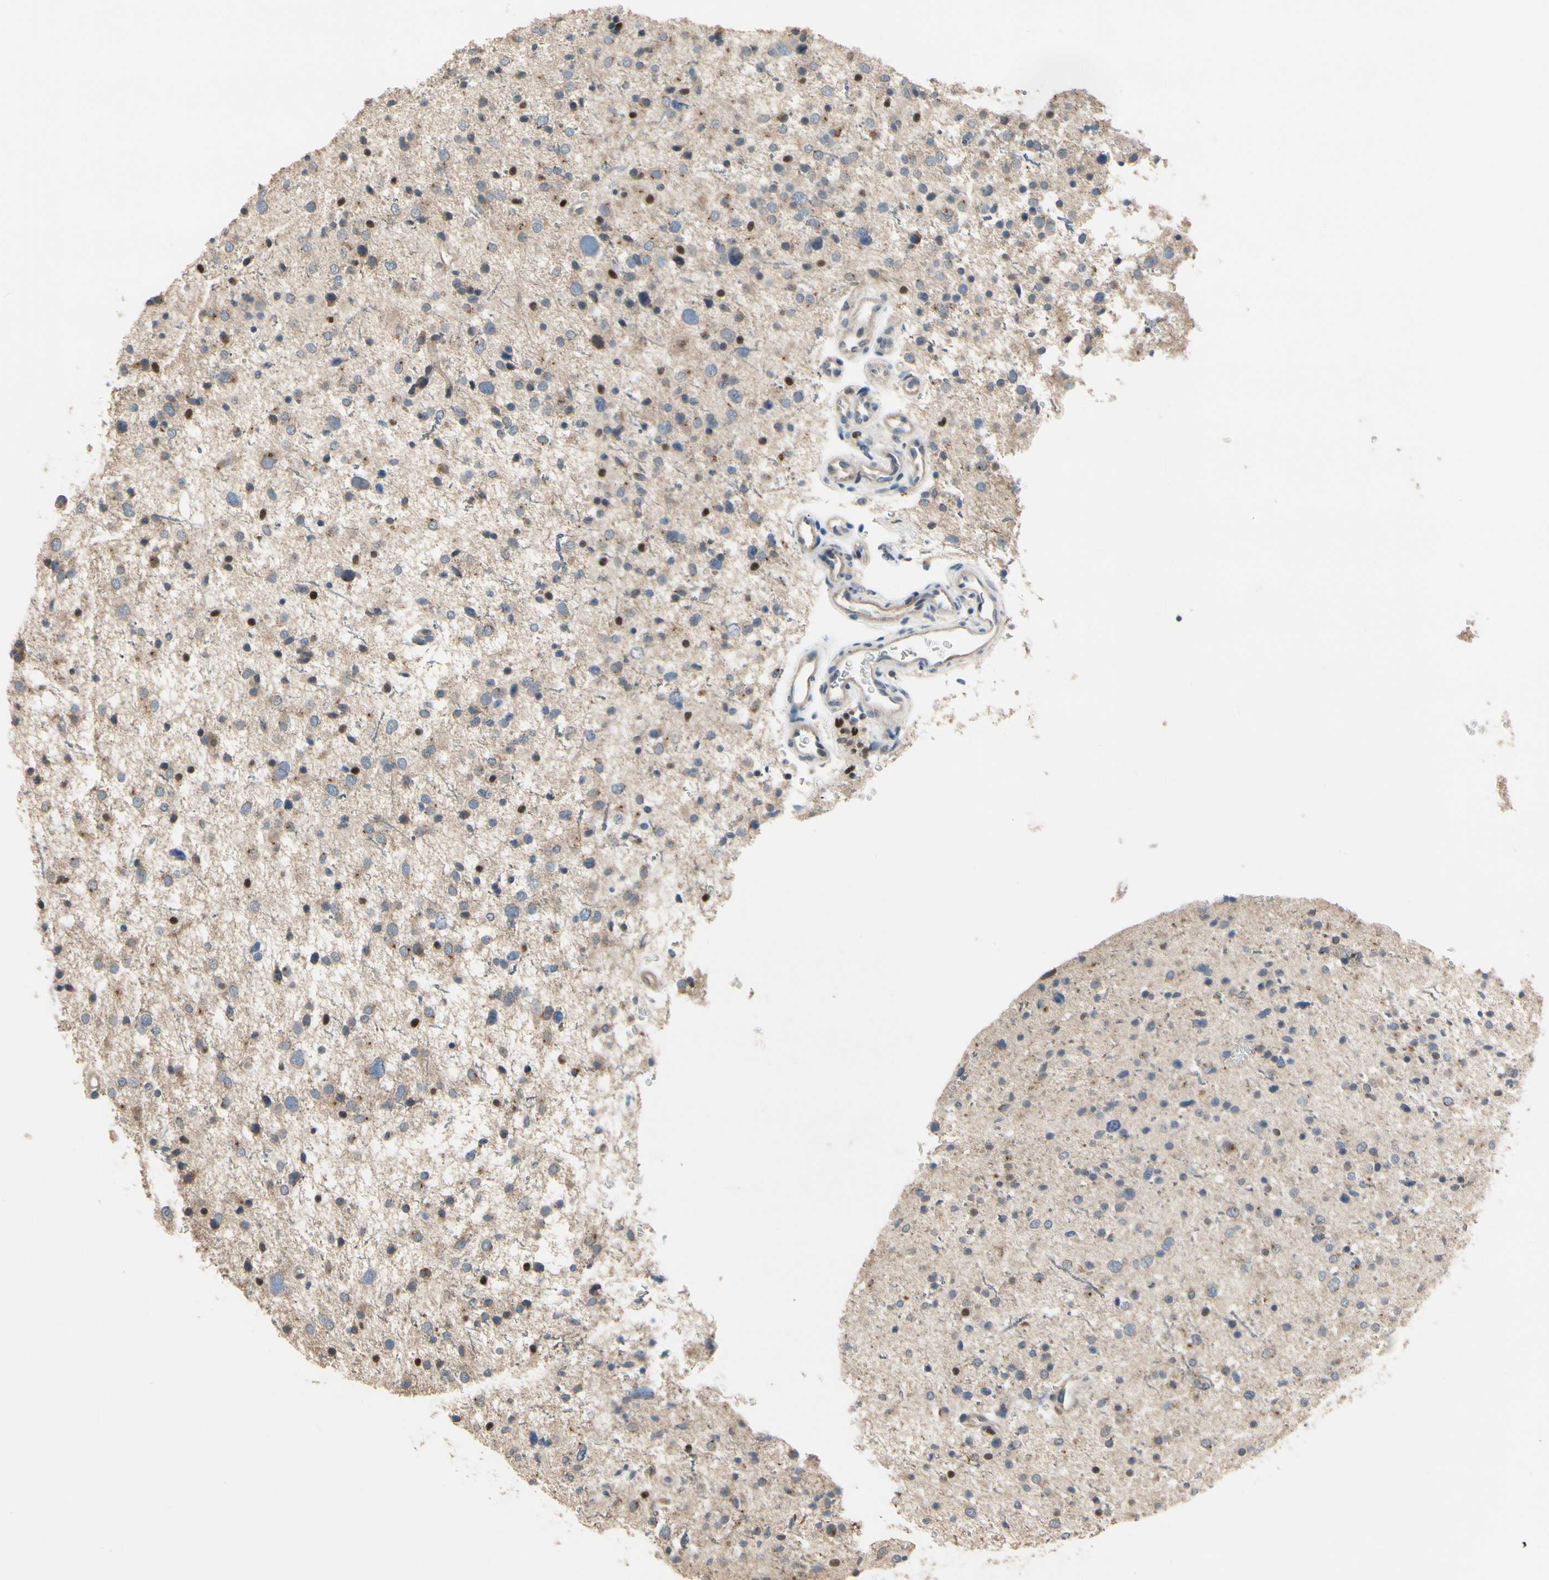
{"staining": {"intensity": "strong", "quantity": "<25%", "location": "nuclear"}, "tissue": "glioma", "cell_type": "Tumor cells", "image_type": "cancer", "snomed": [{"axis": "morphology", "description": "Glioma, malignant, Low grade"}, {"axis": "topography", "description": "Brain"}], "caption": "IHC photomicrograph of low-grade glioma (malignant) stained for a protein (brown), which demonstrates medium levels of strong nuclear positivity in approximately <25% of tumor cells.", "gene": "CGREF1", "patient": {"sex": "female", "age": 37}}